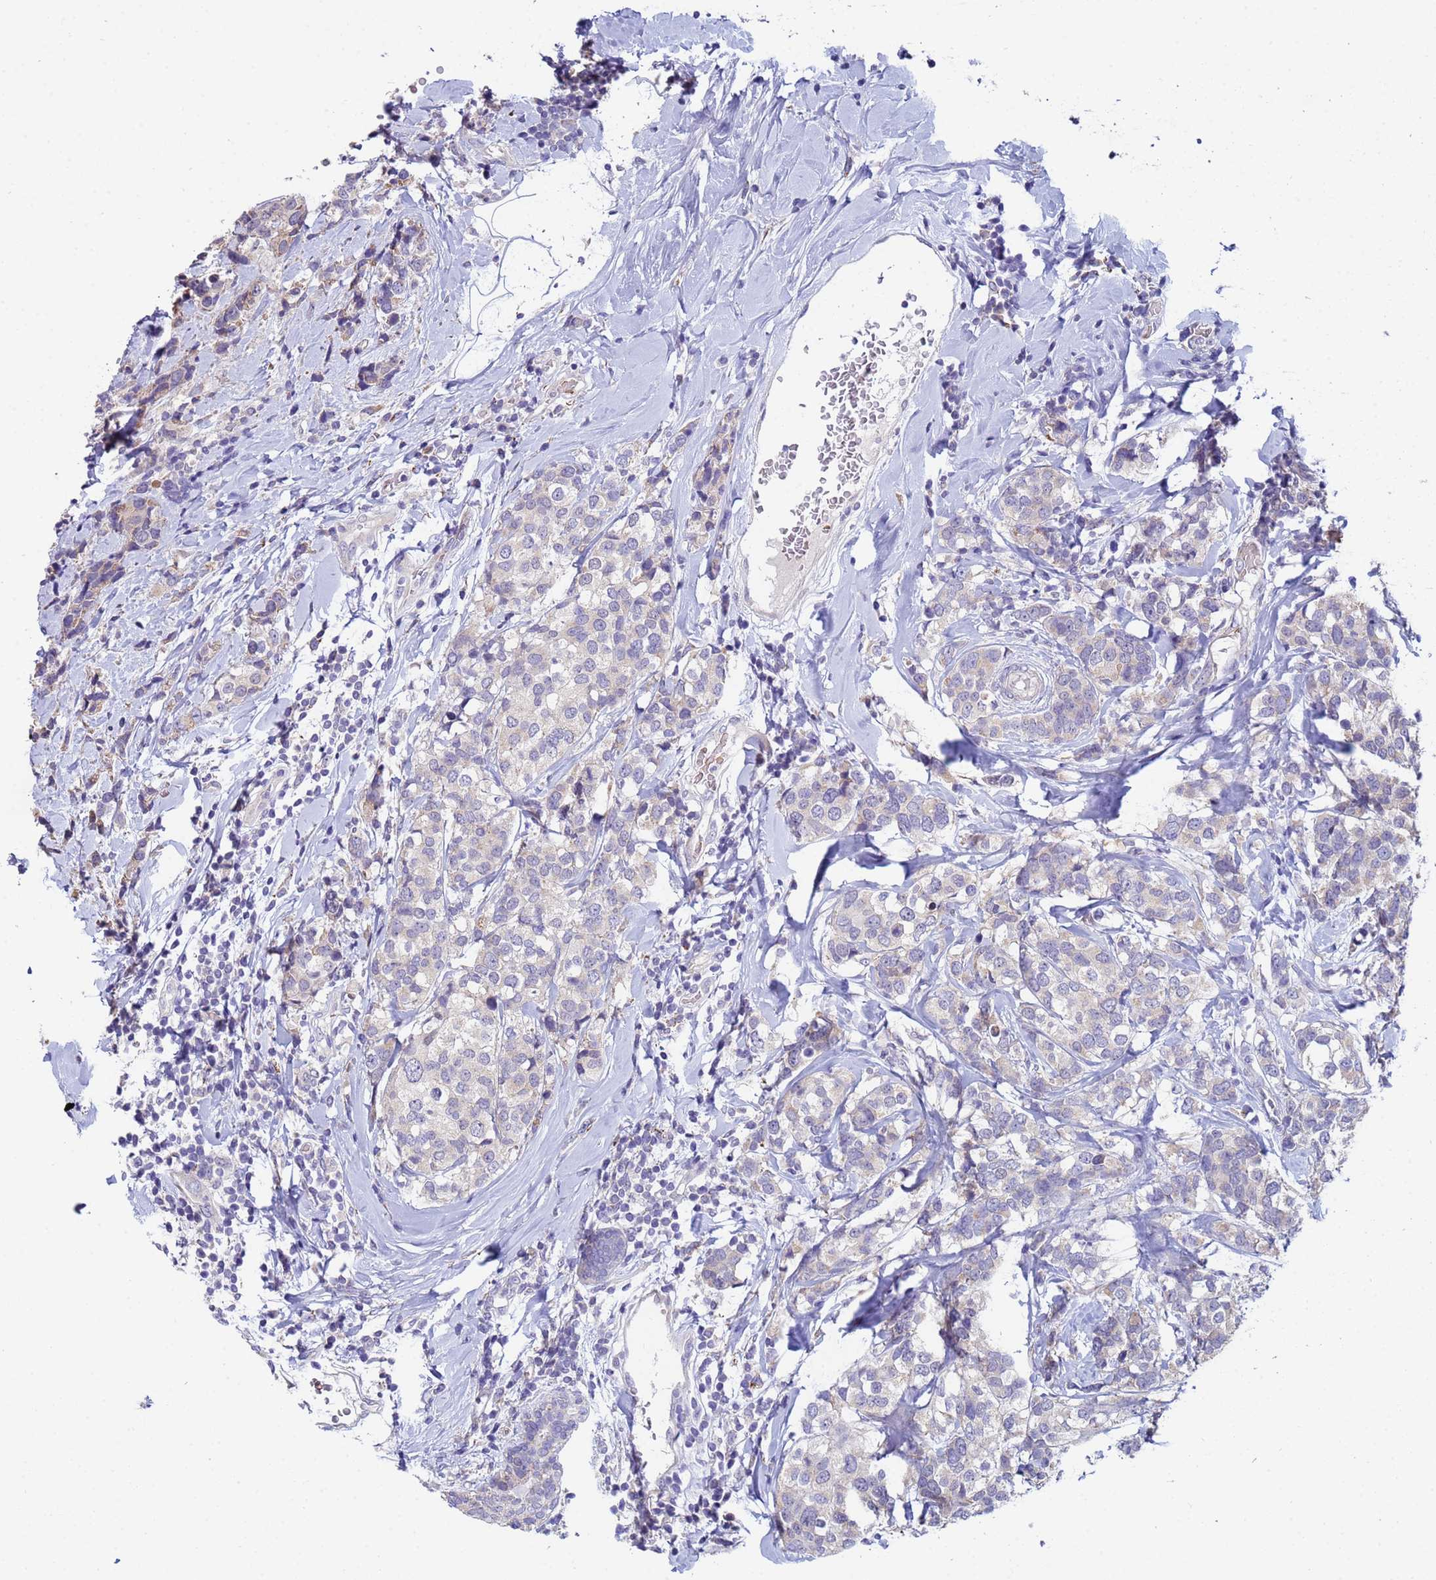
{"staining": {"intensity": "negative", "quantity": "none", "location": "none"}, "tissue": "breast cancer", "cell_type": "Tumor cells", "image_type": "cancer", "snomed": [{"axis": "morphology", "description": "Lobular carcinoma"}, {"axis": "topography", "description": "Breast"}], "caption": "Breast cancer (lobular carcinoma) stained for a protein using immunohistochemistry (IHC) exhibits no expression tumor cells.", "gene": "CLHC1", "patient": {"sex": "female", "age": 59}}